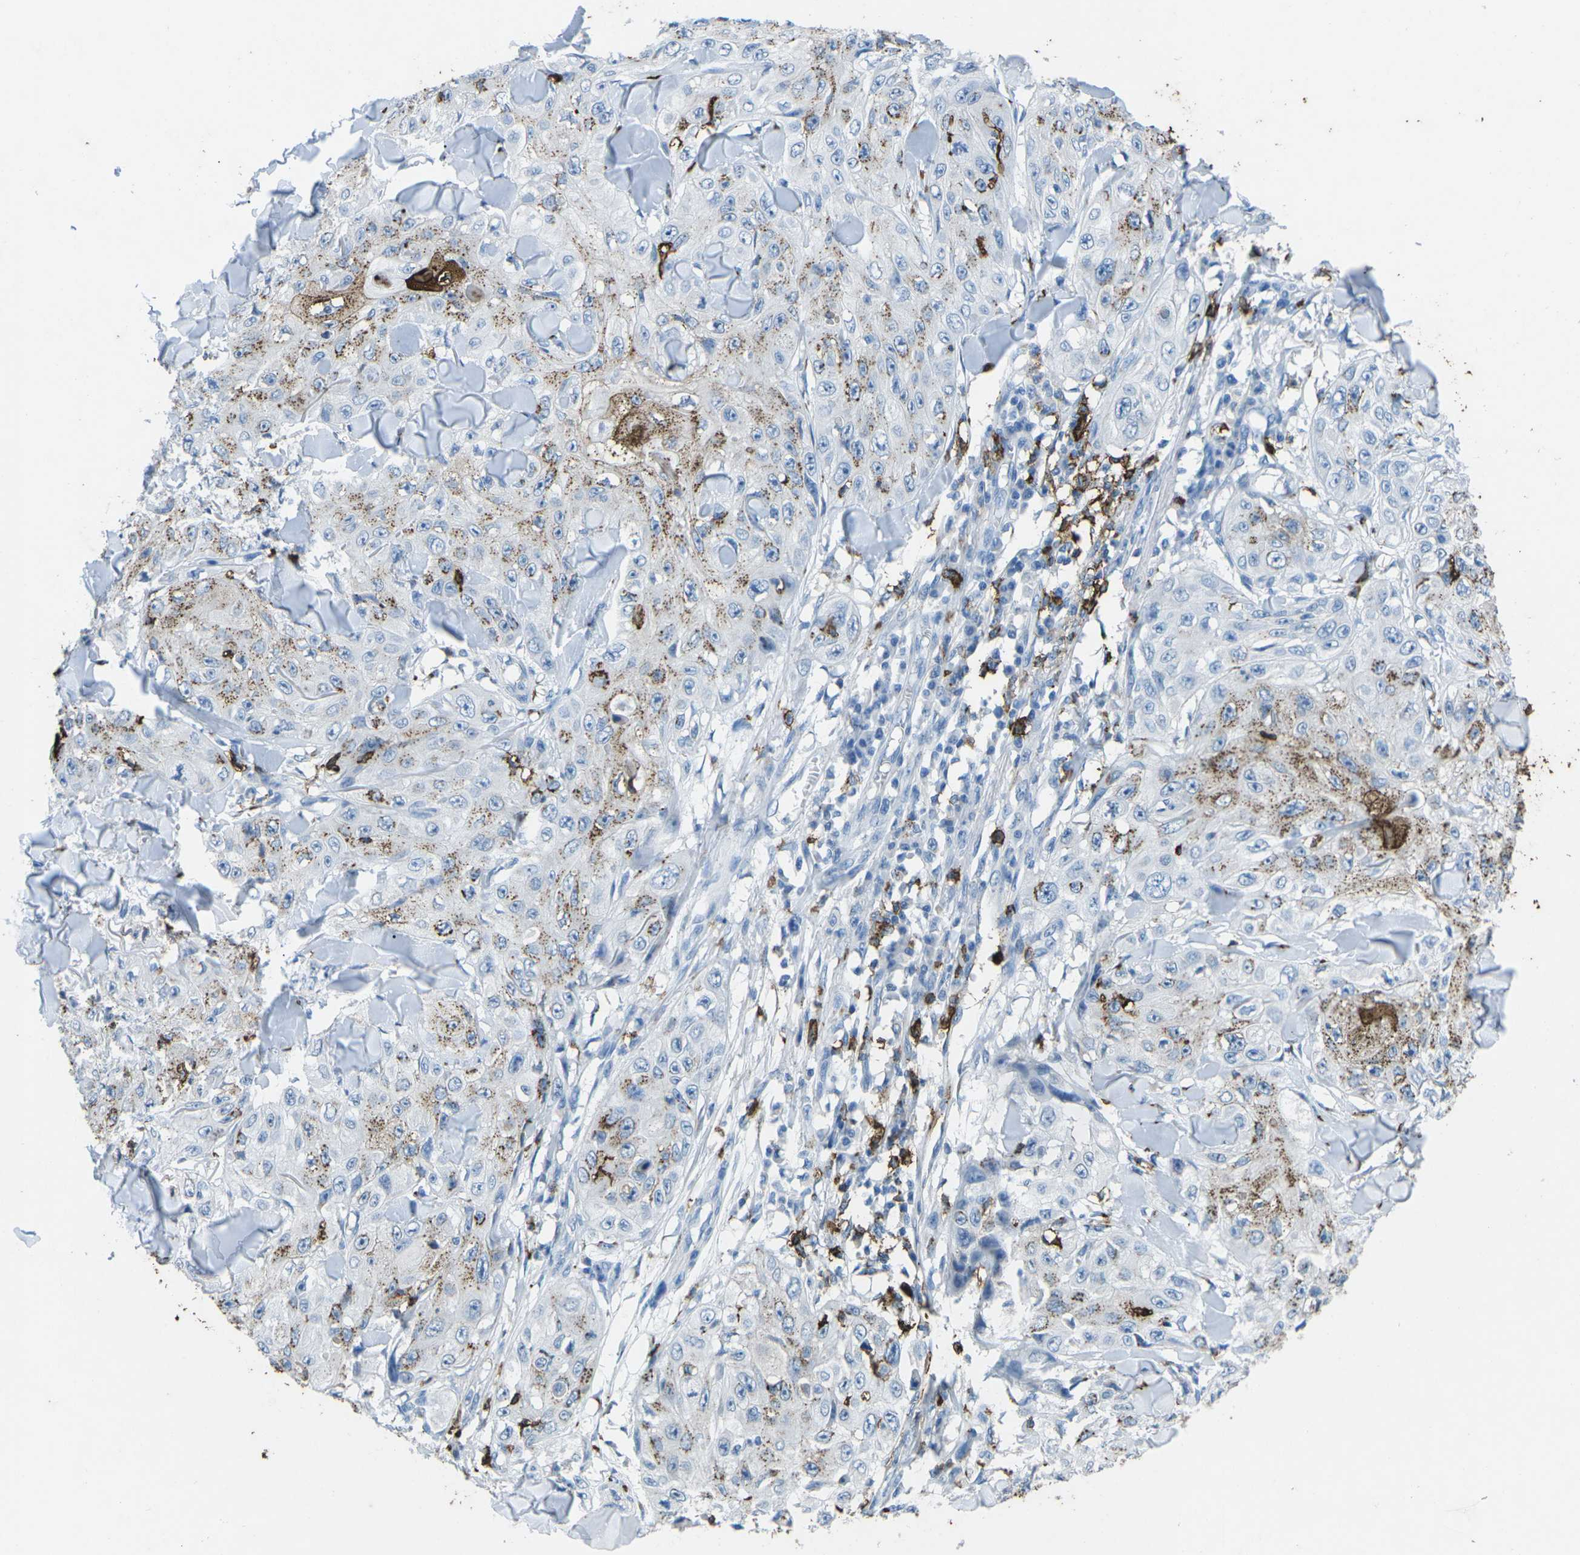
{"staining": {"intensity": "moderate", "quantity": "25%-75%", "location": "cytoplasmic/membranous"}, "tissue": "skin cancer", "cell_type": "Tumor cells", "image_type": "cancer", "snomed": [{"axis": "morphology", "description": "Squamous cell carcinoma, NOS"}, {"axis": "topography", "description": "Skin"}], "caption": "Squamous cell carcinoma (skin) stained with IHC exhibits moderate cytoplasmic/membranous positivity in about 25%-75% of tumor cells.", "gene": "CTAGE1", "patient": {"sex": "male", "age": 86}}